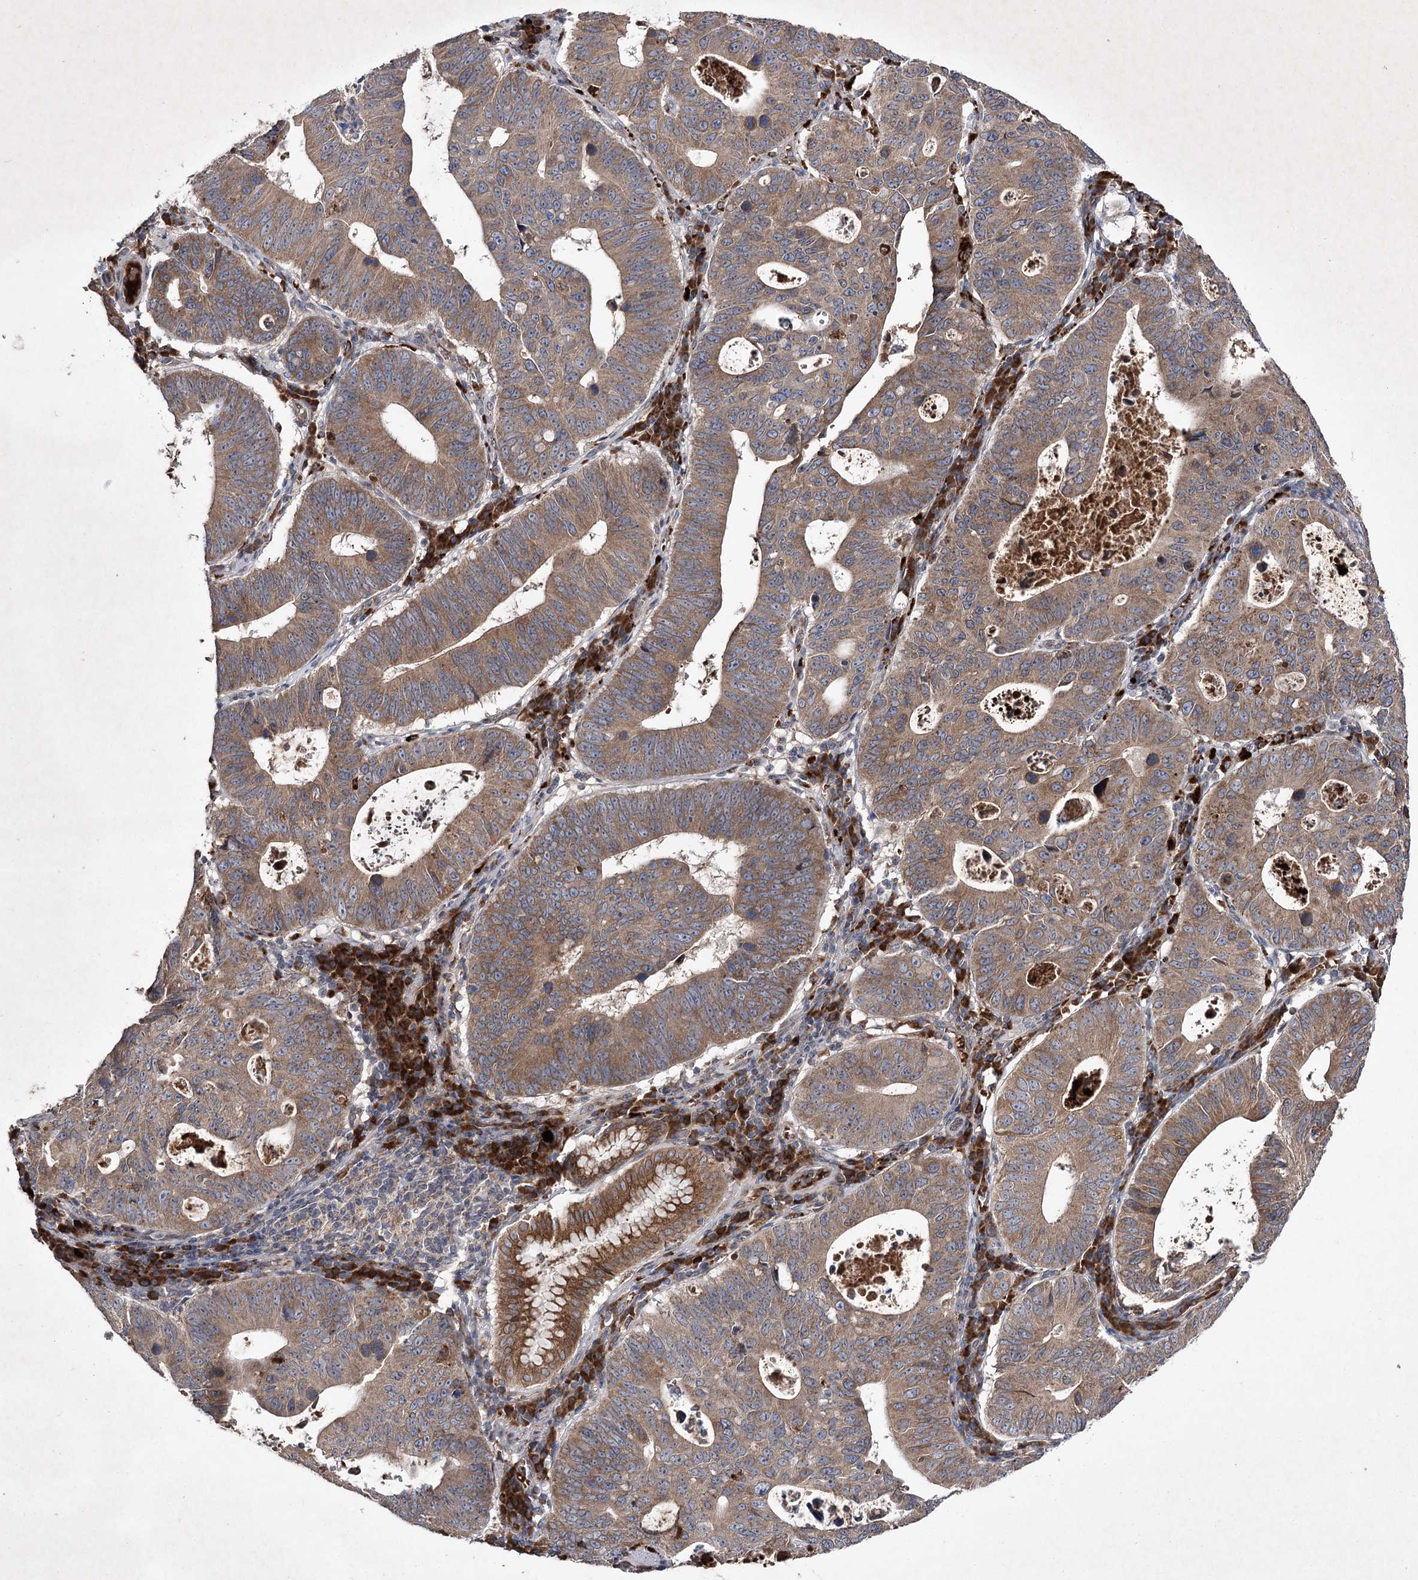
{"staining": {"intensity": "moderate", "quantity": ">75%", "location": "cytoplasmic/membranous"}, "tissue": "stomach cancer", "cell_type": "Tumor cells", "image_type": "cancer", "snomed": [{"axis": "morphology", "description": "Adenocarcinoma, NOS"}, {"axis": "topography", "description": "Stomach"}], "caption": "Adenocarcinoma (stomach) stained for a protein reveals moderate cytoplasmic/membranous positivity in tumor cells.", "gene": "ALG9", "patient": {"sex": "male", "age": 59}}